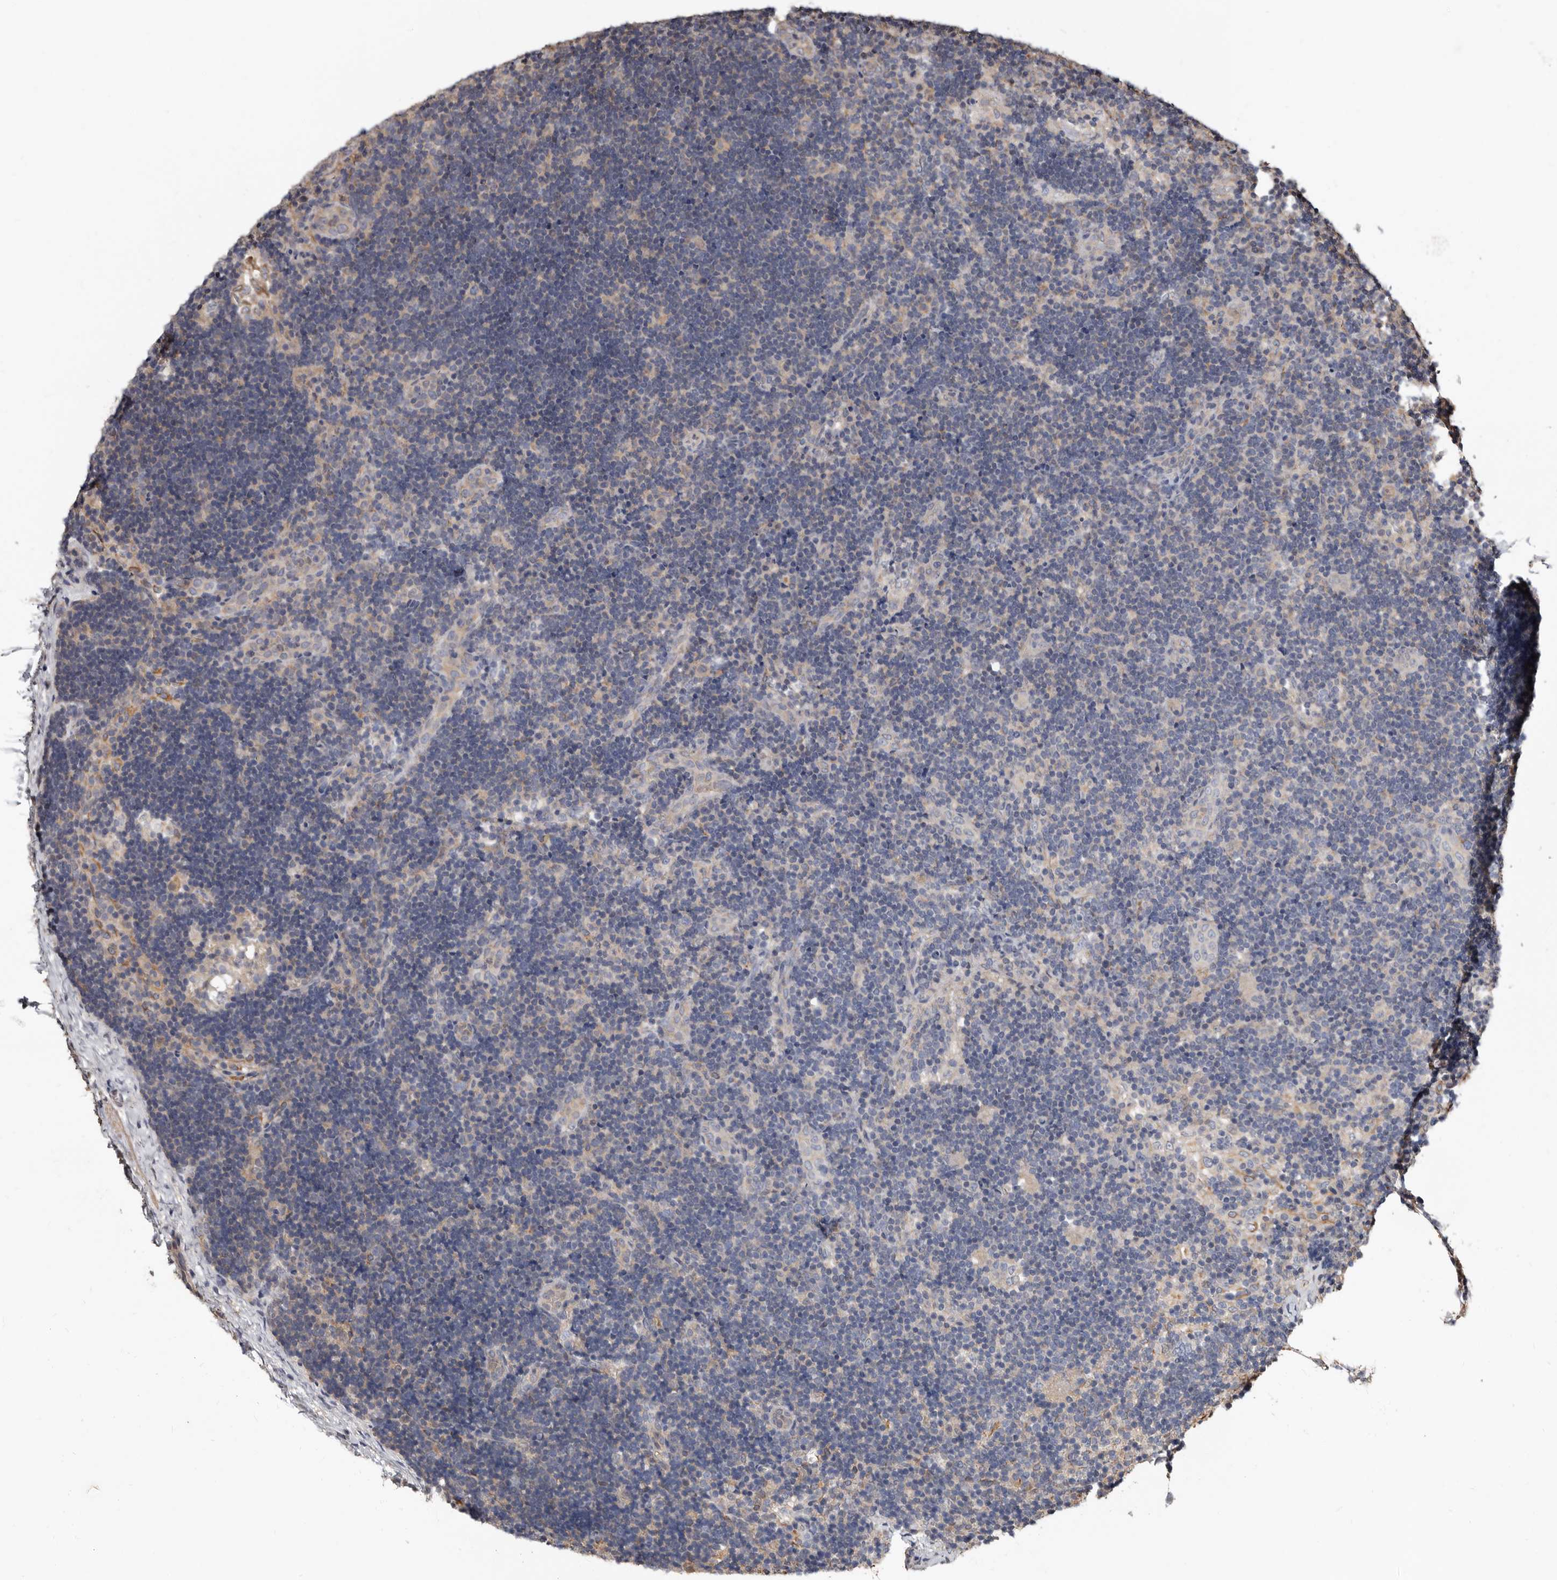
{"staining": {"intensity": "negative", "quantity": "none", "location": "none"}, "tissue": "lymph node", "cell_type": "Germinal center cells", "image_type": "normal", "snomed": [{"axis": "morphology", "description": "Normal tissue, NOS"}, {"axis": "topography", "description": "Lymph node"}], "caption": "Photomicrograph shows no significant protein expression in germinal center cells of normal lymph node. The staining was performed using DAB (3,3'-diaminobenzidine) to visualize the protein expression in brown, while the nuclei were stained in blue with hematoxylin (Magnification: 20x).", "gene": "MRPL18", "patient": {"sex": "female", "age": 22}}